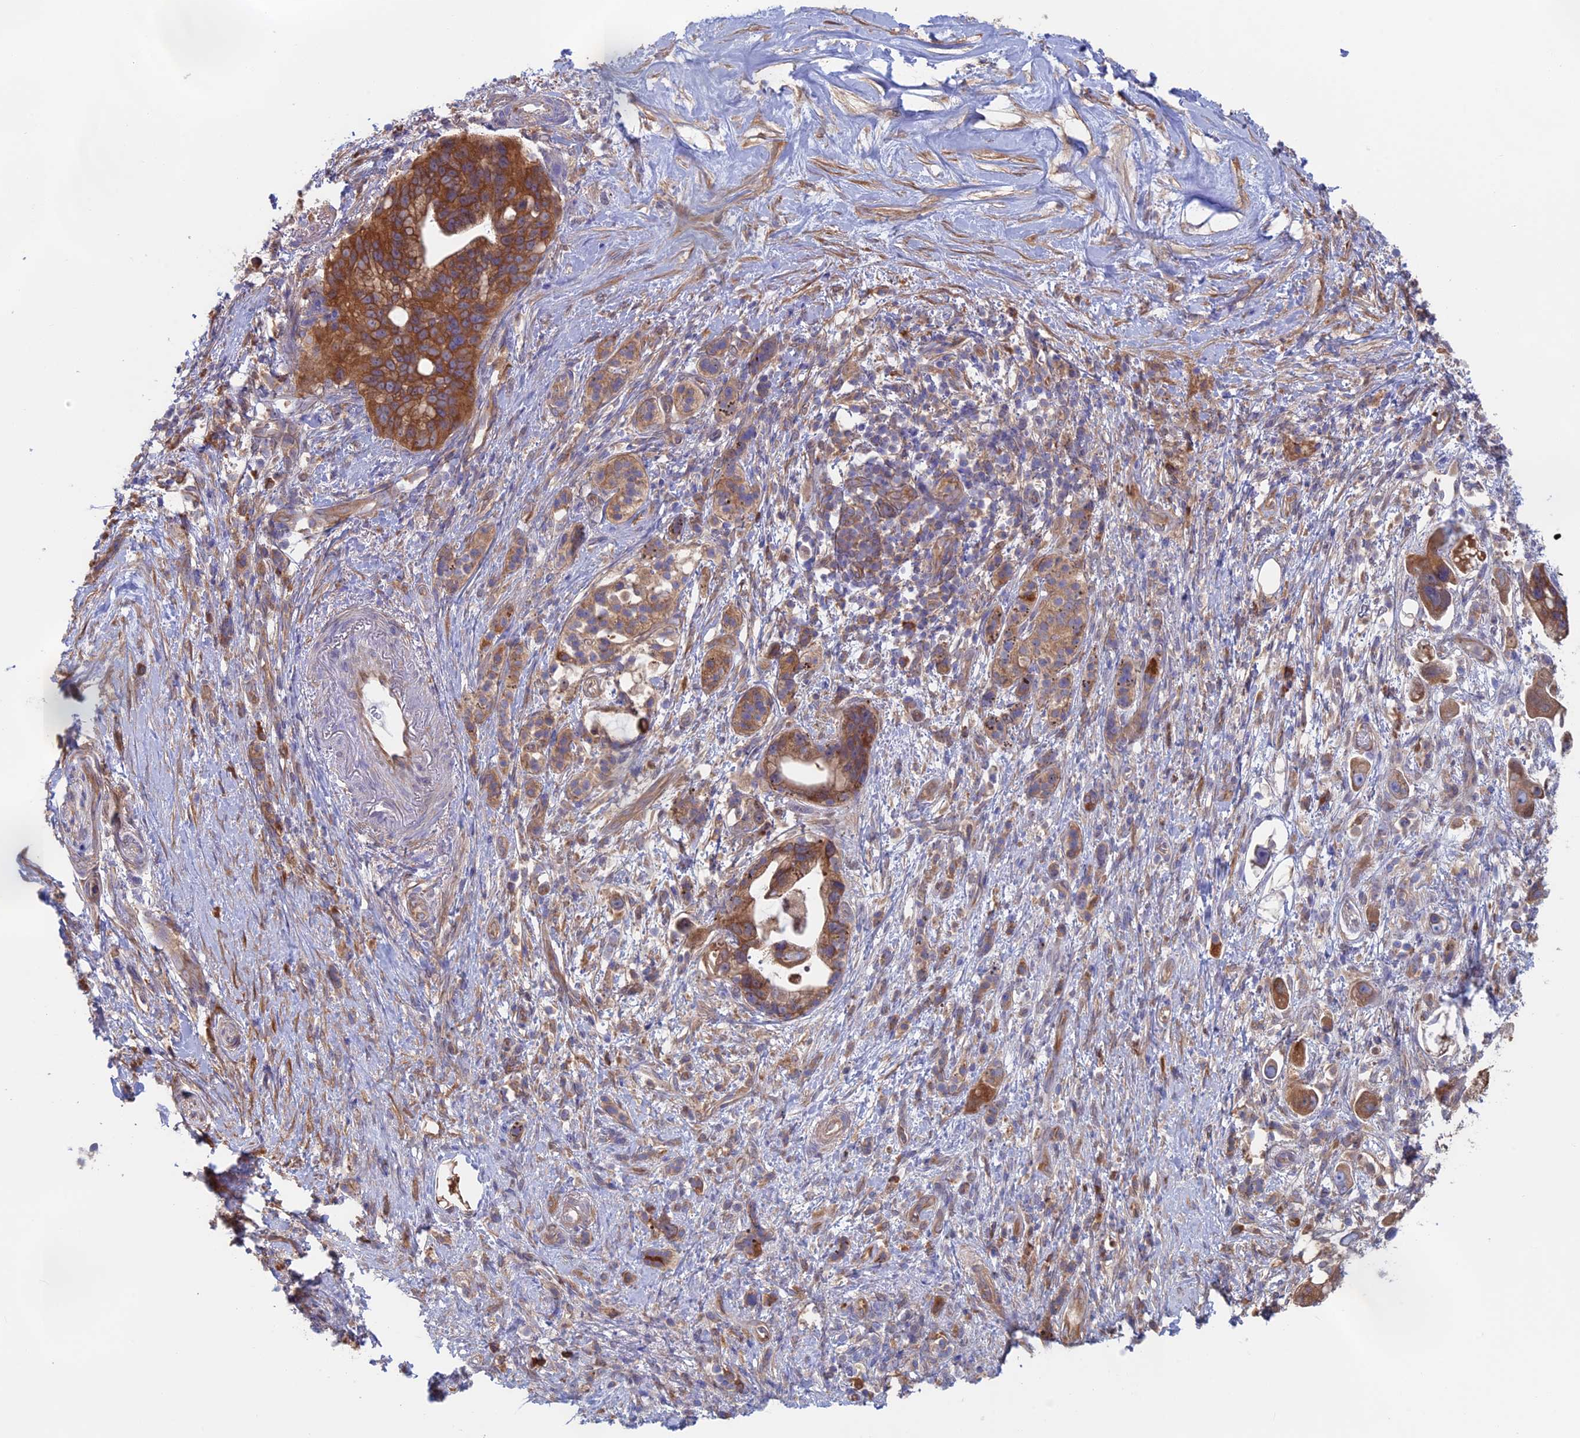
{"staining": {"intensity": "strong", "quantity": ">75%", "location": "cytoplasmic/membranous"}, "tissue": "pancreatic cancer", "cell_type": "Tumor cells", "image_type": "cancer", "snomed": [{"axis": "morphology", "description": "Adenocarcinoma, NOS"}, {"axis": "topography", "description": "Pancreas"}], "caption": "A high-resolution micrograph shows immunohistochemistry staining of pancreatic adenocarcinoma, which demonstrates strong cytoplasmic/membranous staining in about >75% of tumor cells.", "gene": "SYNDIG1L", "patient": {"sex": "female", "age": 83}}